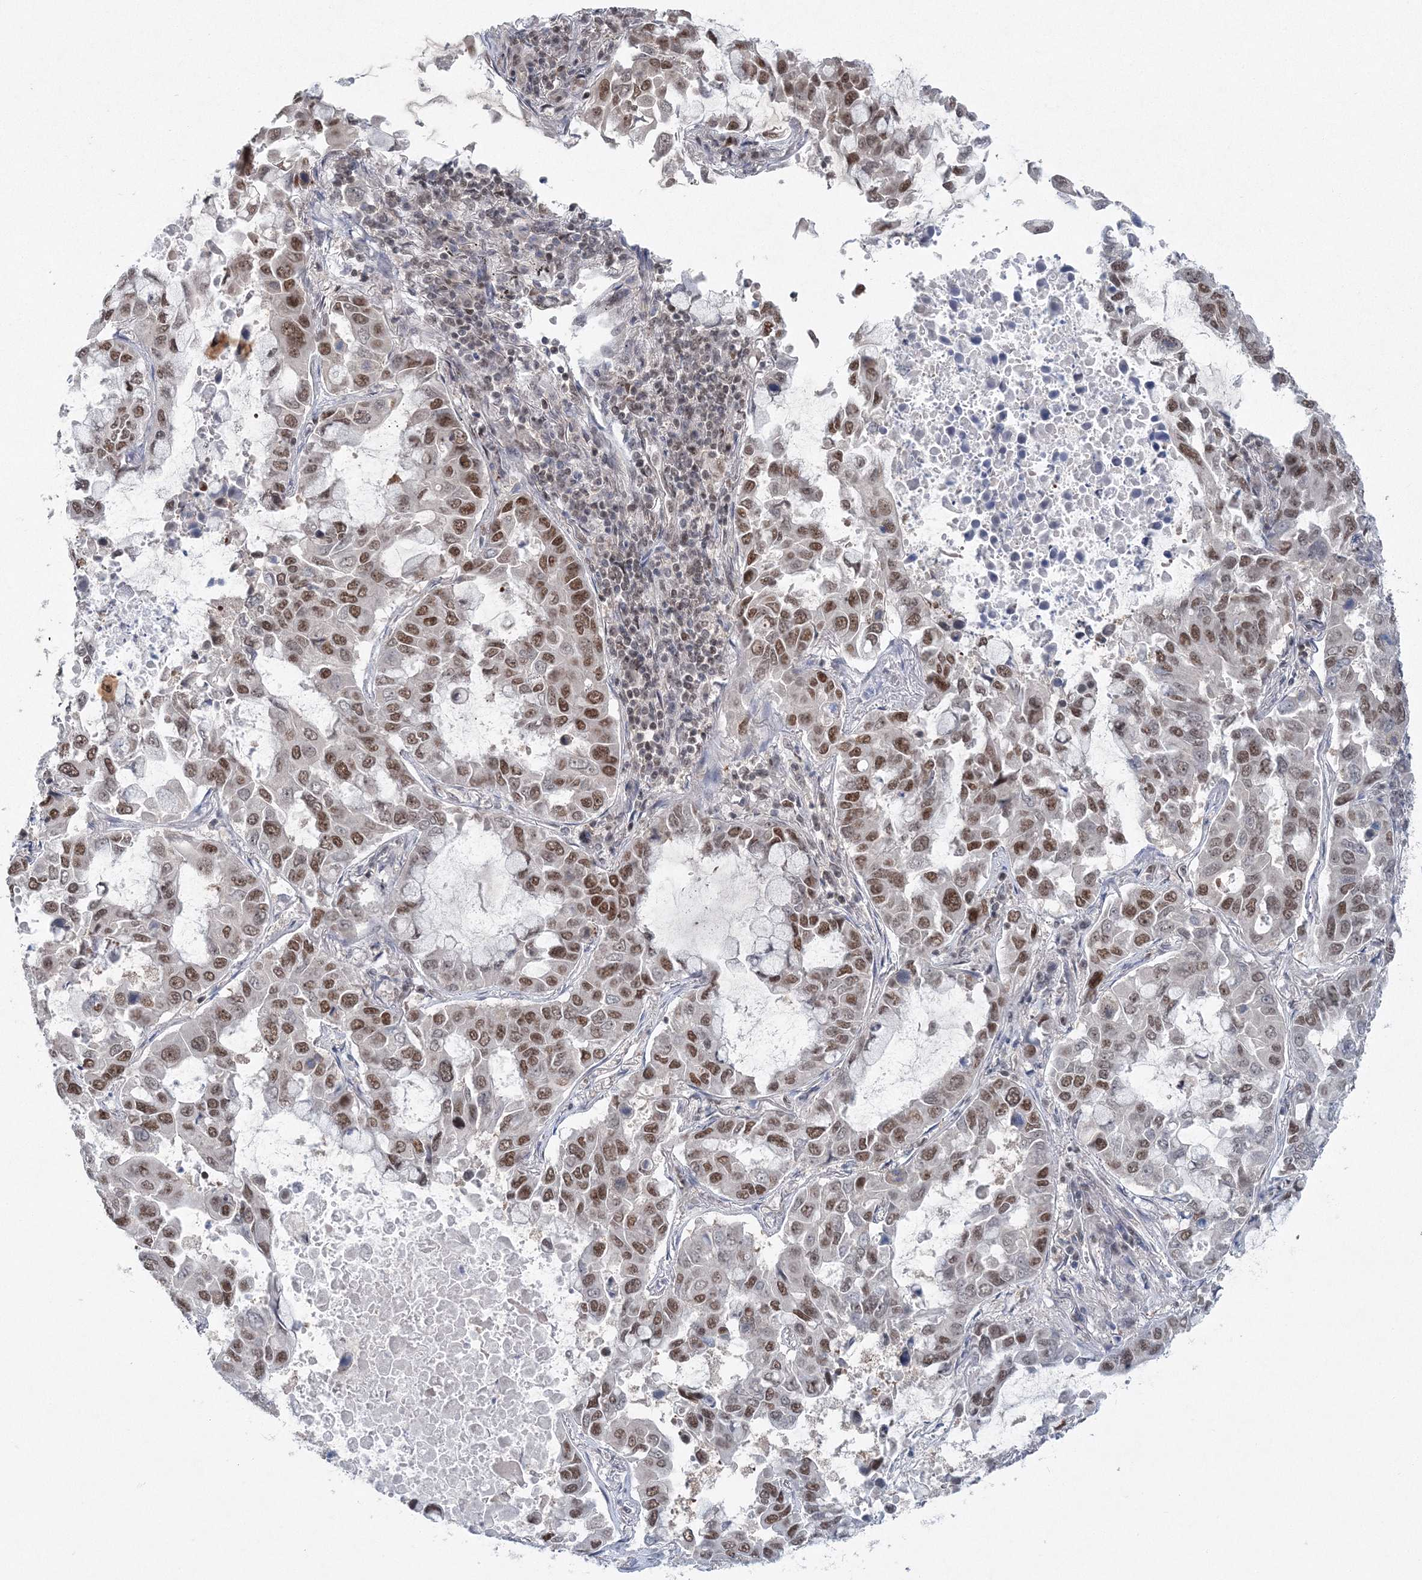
{"staining": {"intensity": "moderate", "quantity": ">75%", "location": "nuclear"}, "tissue": "lung cancer", "cell_type": "Tumor cells", "image_type": "cancer", "snomed": [{"axis": "morphology", "description": "Adenocarcinoma, NOS"}, {"axis": "topography", "description": "Lung"}], "caption": "Immunohistochemistry (IHC) histopathology image of human lung adenocarcinoma stained for a protein (brown), which displays medium levels of moderate nuclear staining in approximately >75% of tumor cells.", "gene": "PDS5A", "patient": {"sex": "male", "age": 64}}